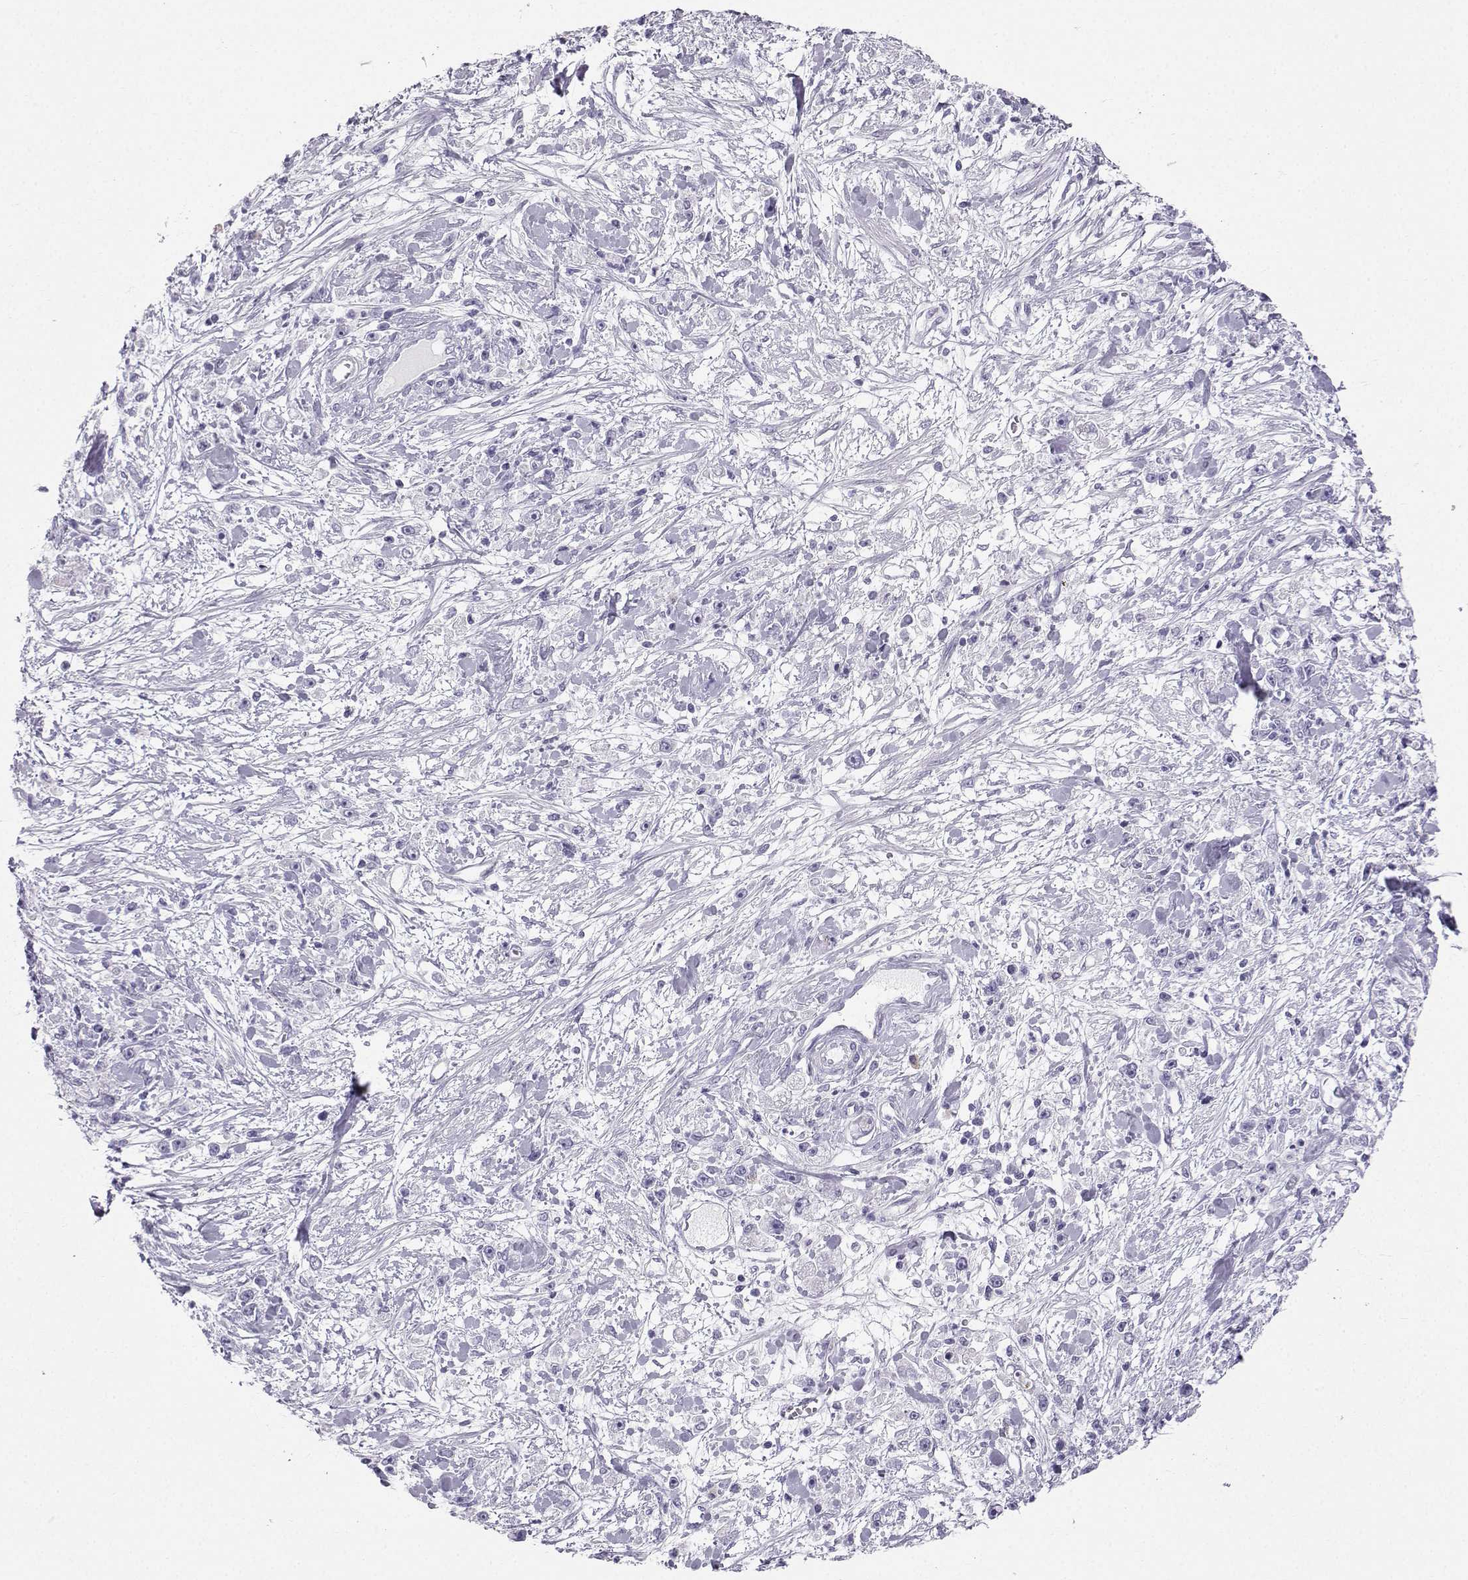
{"staining": {"intensity": "negative", "quantity": "none", "location": "none"}, "tissue": "stomach cancer", "cell_type": "Tumor cells", "image_type": "cancer", "snomed": [{"axis": "morphology", "description": "Adenocarcinoma, NOS"}, {"axis": "topography", "description": "Stomach"}], "caption": "Immunohistochemistry (IHC) micrograph of human stomach adenocarcinoma stained for a protein (brown), which displays no positivity in tumor cells. (DAB (3,3'-diaminobenzidine) immunohistochemistry (IHC) with hematoxylin counter stain).", "gene": "IQCD", "patient": {"sex": "female", "age": 59}}